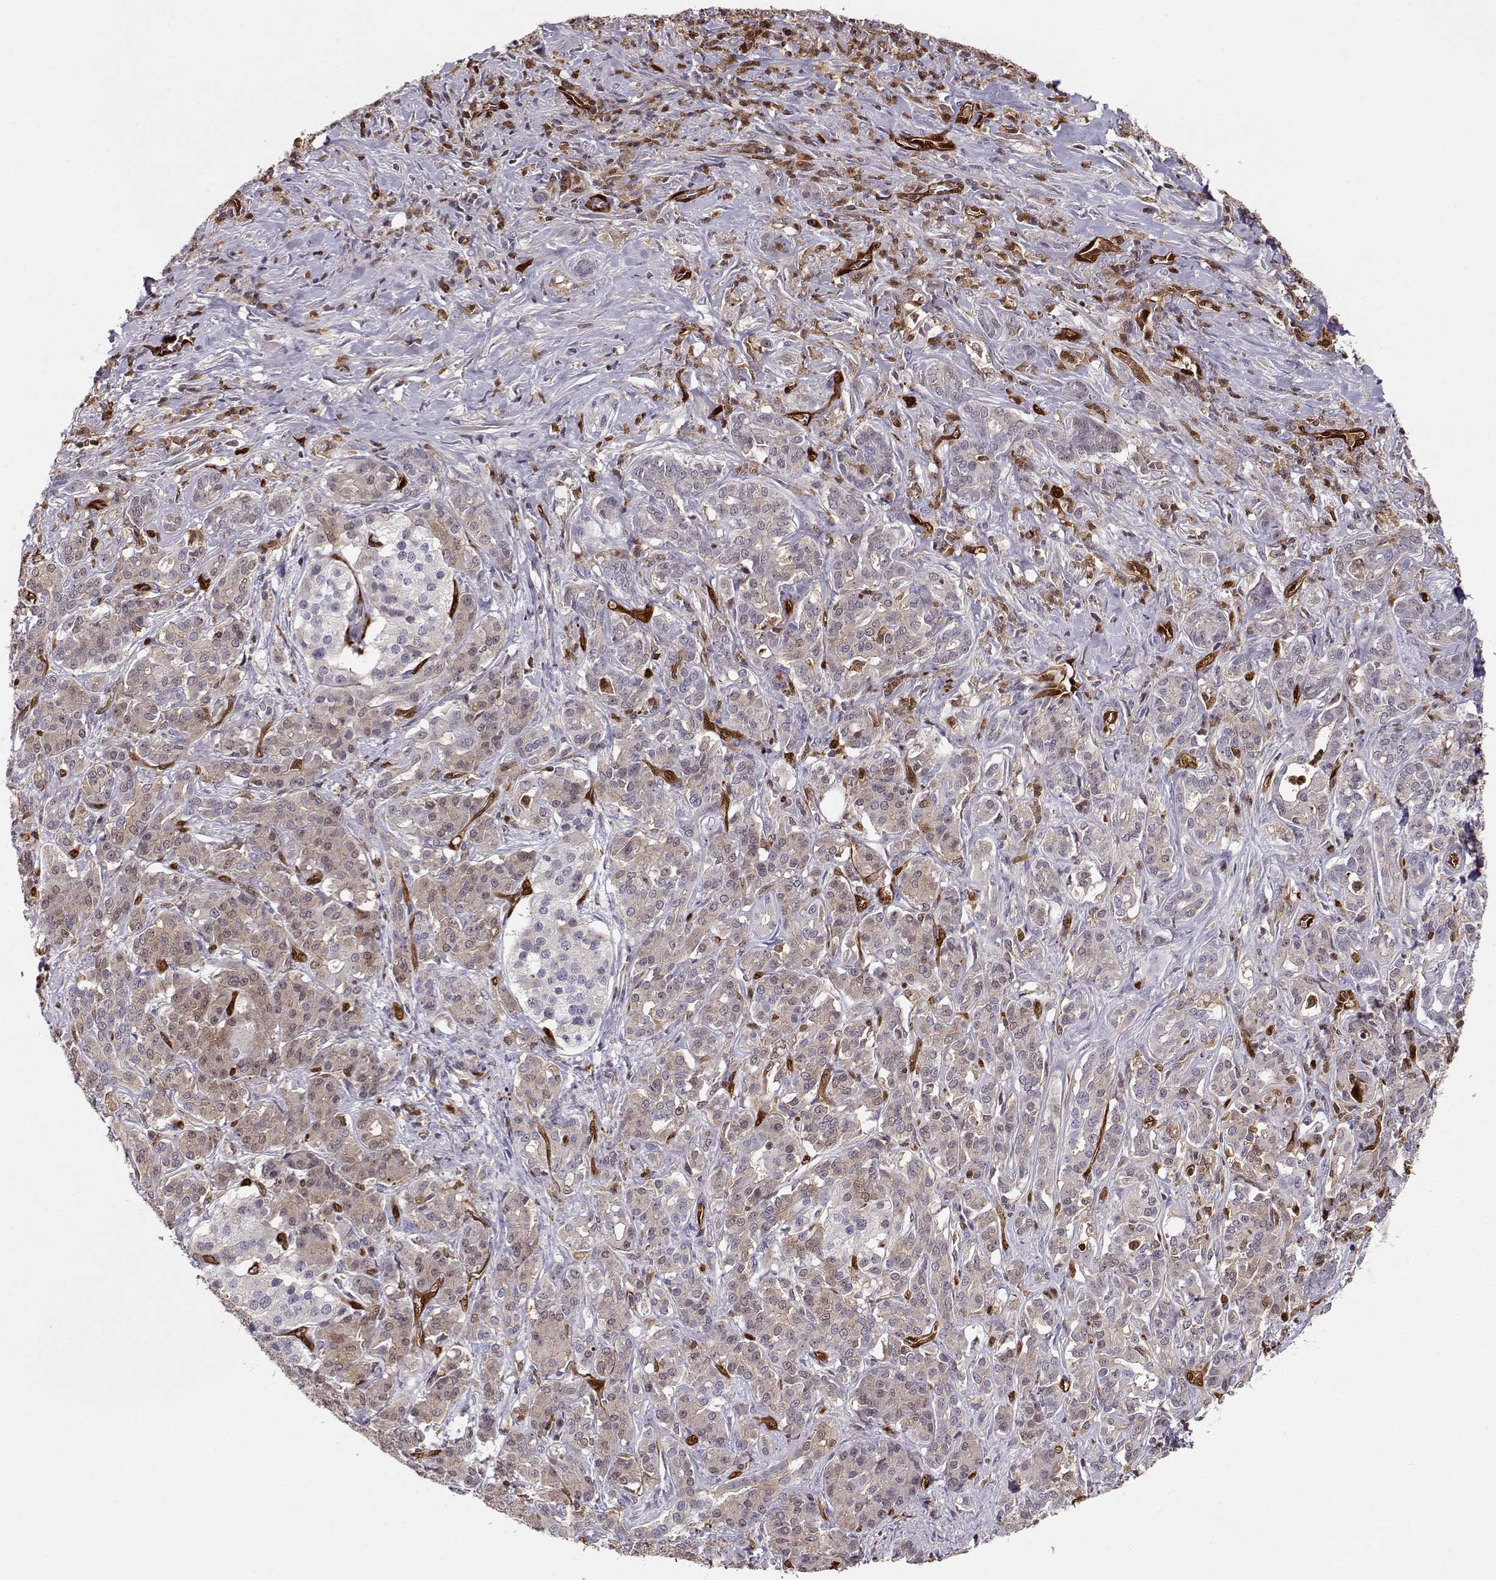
{"staining": {"intensity": "weak", "quantity": ">75%", "location": "cytoplasmic/membranous"}, "tissue": "pancreatic cancer", "cell_type": "Tumor cells", "image_type": "cancer", "snomed": [{"axis": "morphology", "description": "Normal tissue, NOS"}, {"axis": "morphology", "description": "Inflammation, NOS"}, {"axis": "morphology", "description": "Adenocarcinoma, NOS"}, {"axis": "topography", "description": "Pancreas"}], "caption": "Adenocarcinoma (pancreatic) stained for a protein (brown) displays weak cytoplasmic/membranous positive positivity in approximately >75% of tumor cells.", "gene": "PNP", "patient": {"sex": "male", "age": 57}}